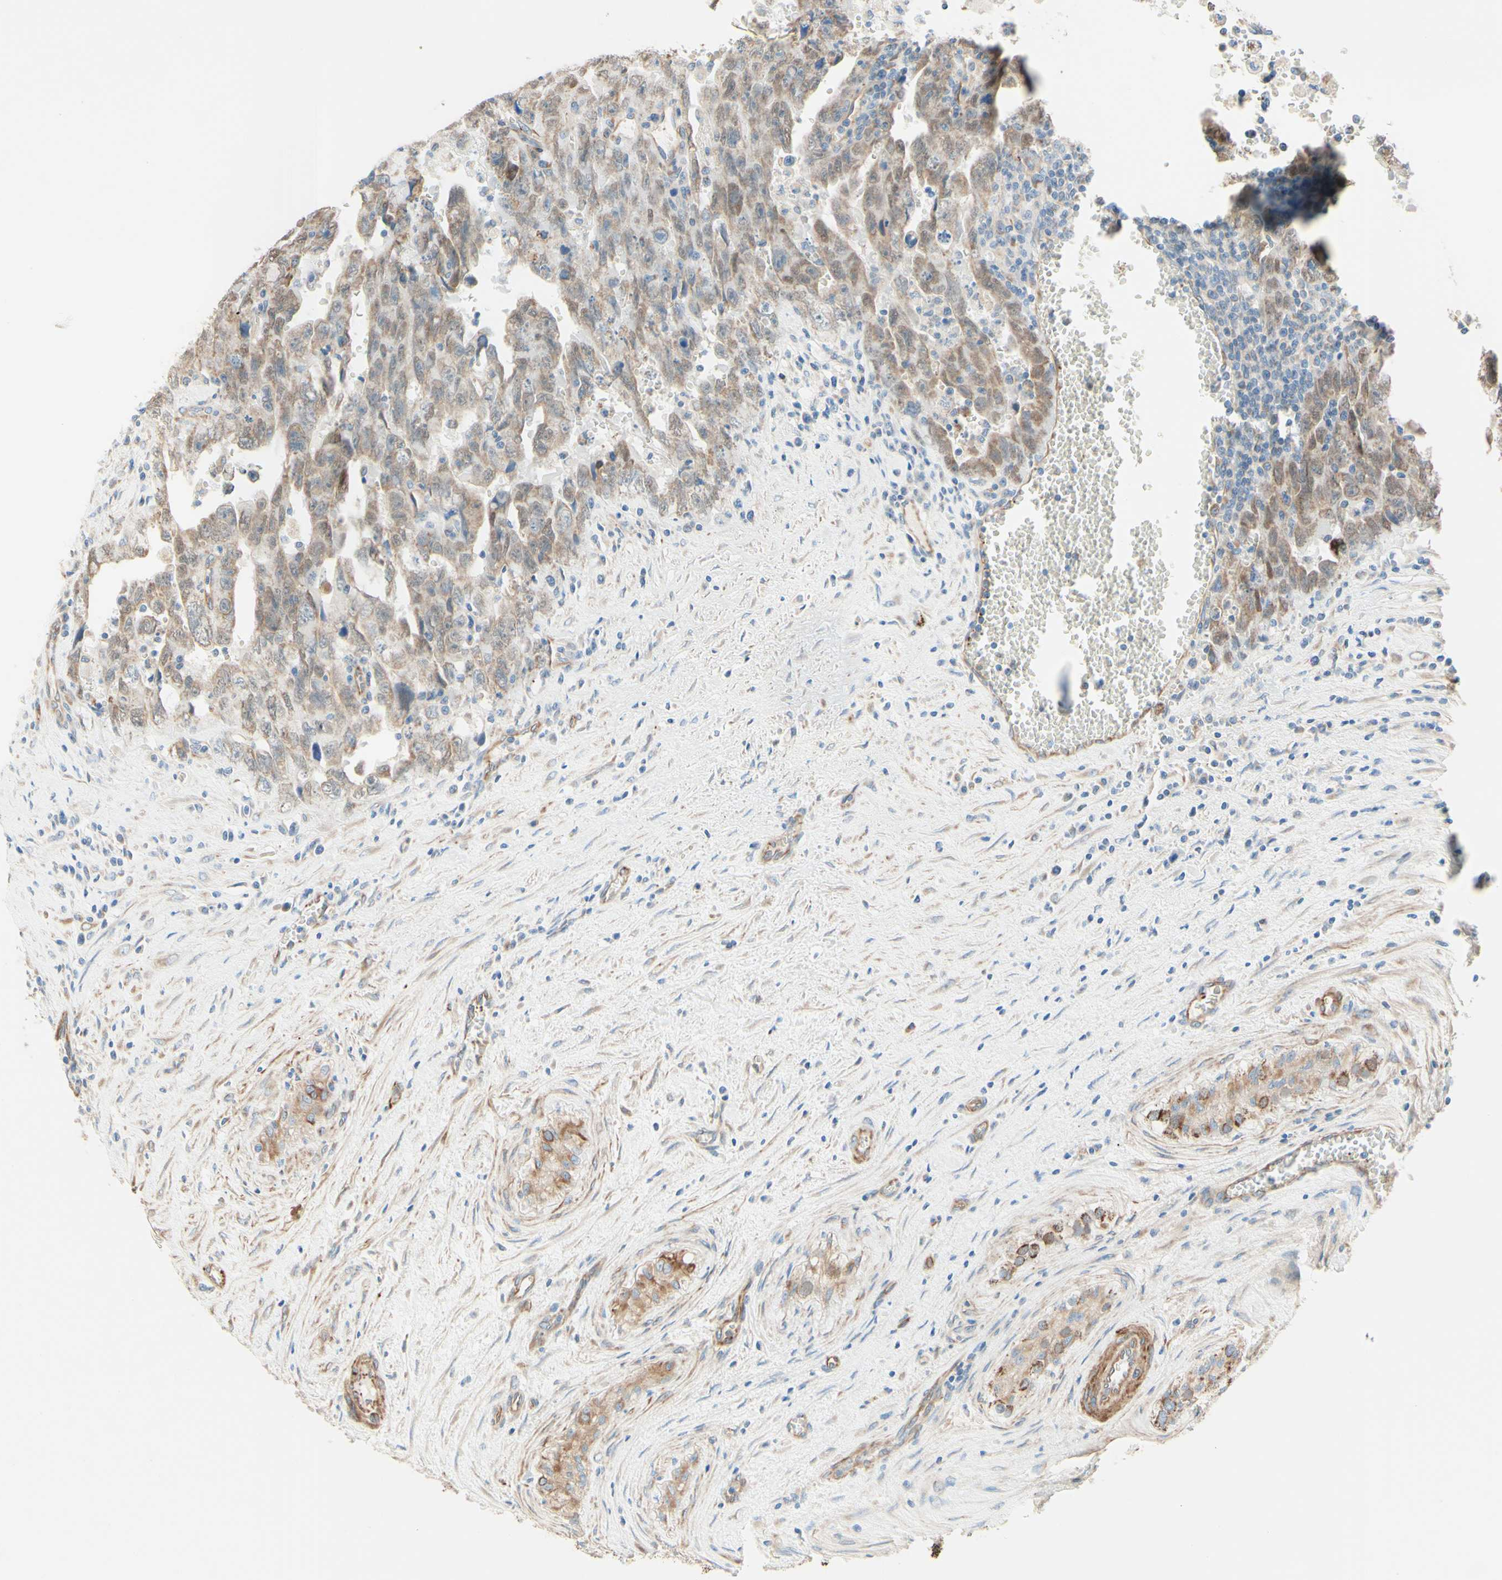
{"staining": {"intensity": "weak", "quantity": ">75%", "location": "cytoplasmic/membranous"}, "tissue": "testis cancer", "cell_type": "Tumor cells", "image_type": "cancer", "snomed": [{"axis": "morphology", "description": "Carcinoma, Embryonal, NOS"}, {"axis": "topography", "description": "Testis"}], "caption": "Weak cytoplasmic/membranous protein positivity is identified in about >75% of tumor cells in testis cancer (embryonal carcinoma).", "gene": "ENDOD1", "patient": {"sex": "male", "age": 28}}